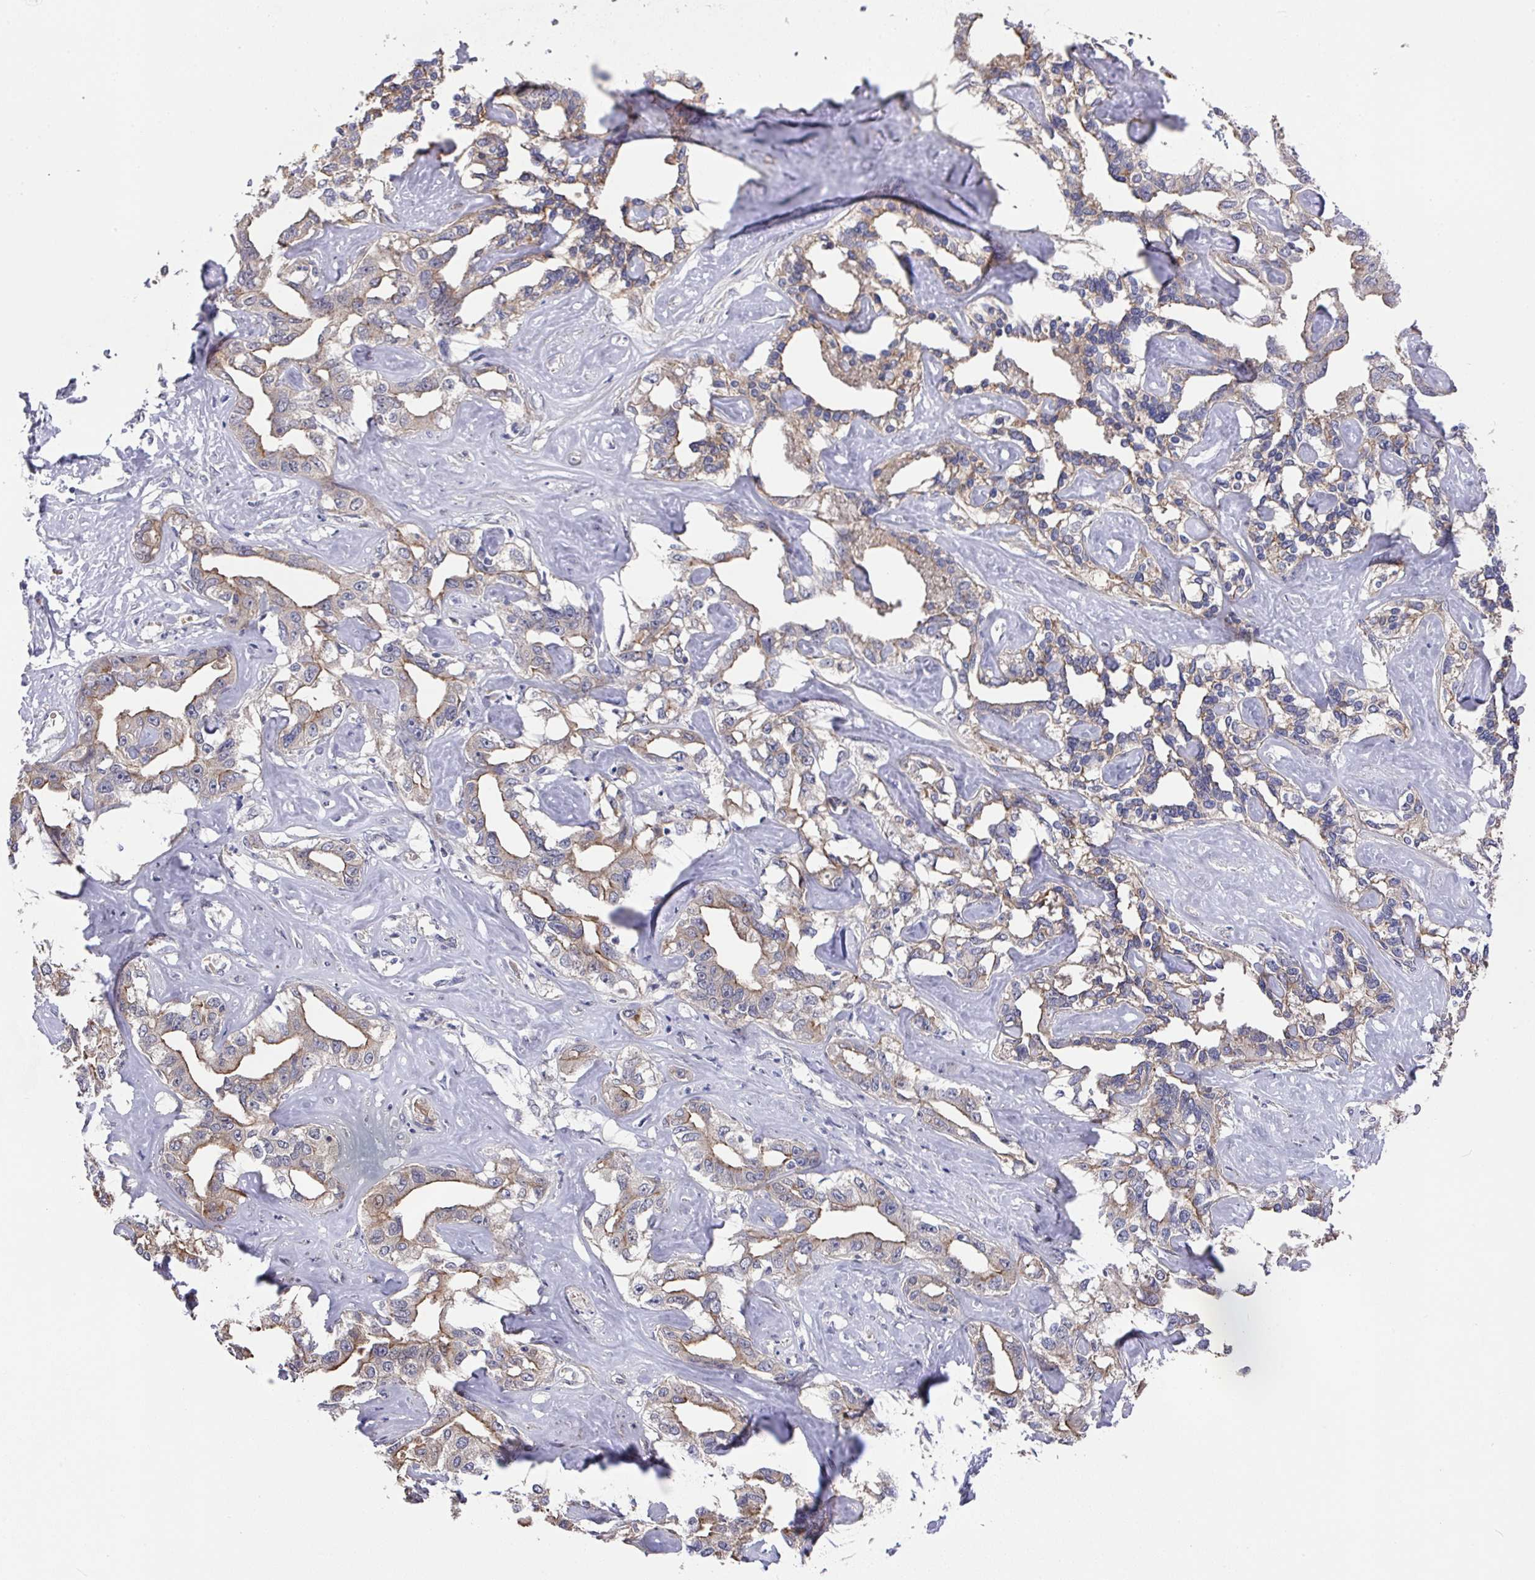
{"staining": {"intensity": "moderate", "quantity": "25%-75%", "location": "cytoplasmic/membranous"}, "tissue": "liver cancer", "cell_type": "Tumor cells", "image_type": "cancer", "snomed": [{"axis": "morphology", "description": "Cholangiocarcinoma"}, {"axis": "topography", "description": "Liver"}], "caption": "Immunohistochemical staining of liver cancer (cholangiocarcinoma) demonstrates medium levels of moderate cytoplasmic/membranous protein staining in about 25%-75% of tumor cells. Ihc stains the protein in brown and the nuclei are stained blue.", "gene": "PRR5", "patient": {"sex": "male", "age": 59}}